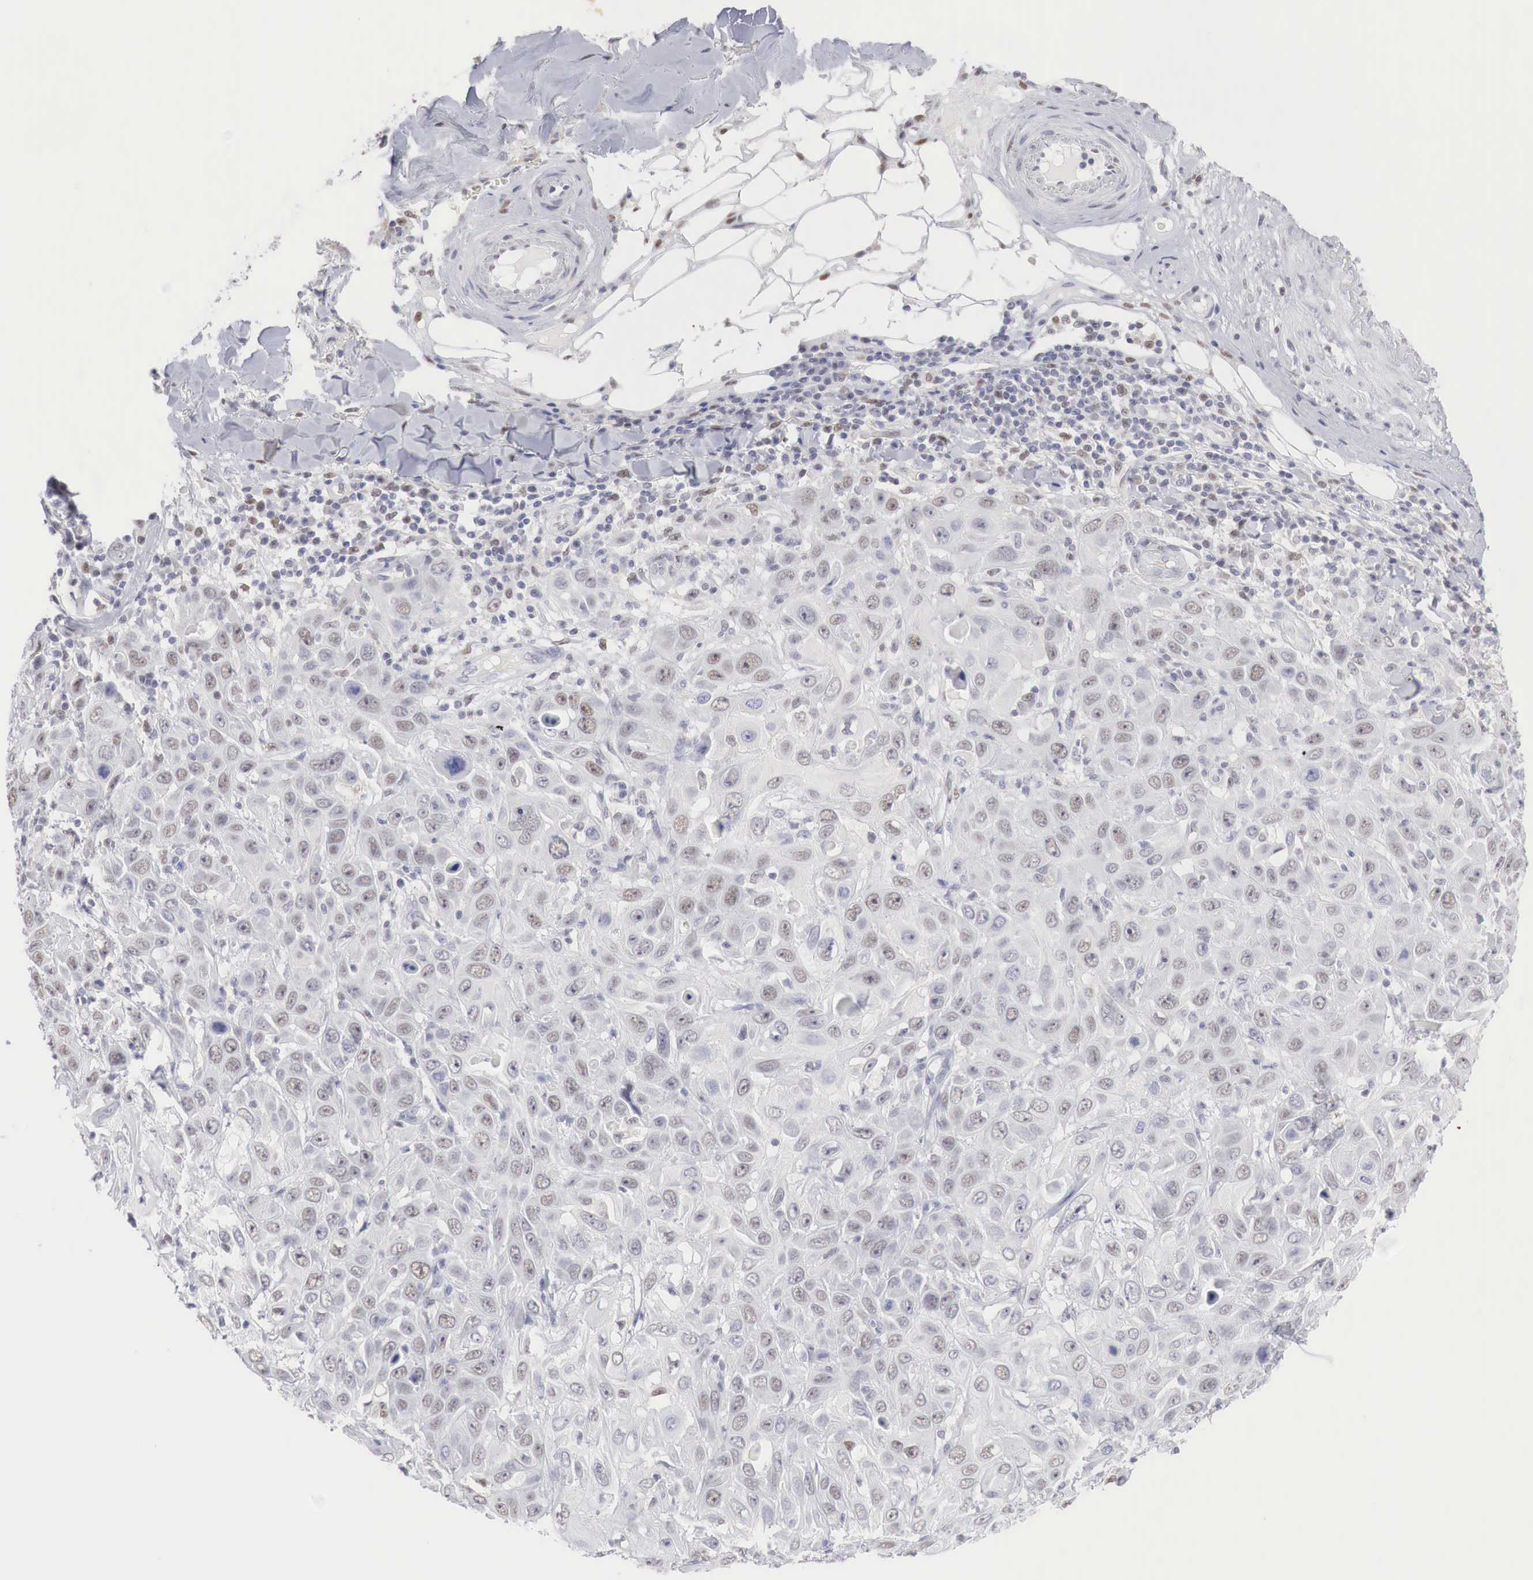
{"staining": {"intensity": "weak", "quantity": "<25%", "location": "nuclear"}, "tissue": "skin cancer", "cell_type": "Tumor cells", "image_type": "cancer", "snomed": [{"axis": "morphology", "description": "Squamous cell carcinoma, NOS"}, {"axis": "topography", "description": "Skin"}], "caption": "Immunohistochemistry (IHC) of skin cancer (squamous cell carcinoma) exhibits no expression in tumor cells.", "gene": "FOXP2", "patient": {"sex": "male", "age": 84}}